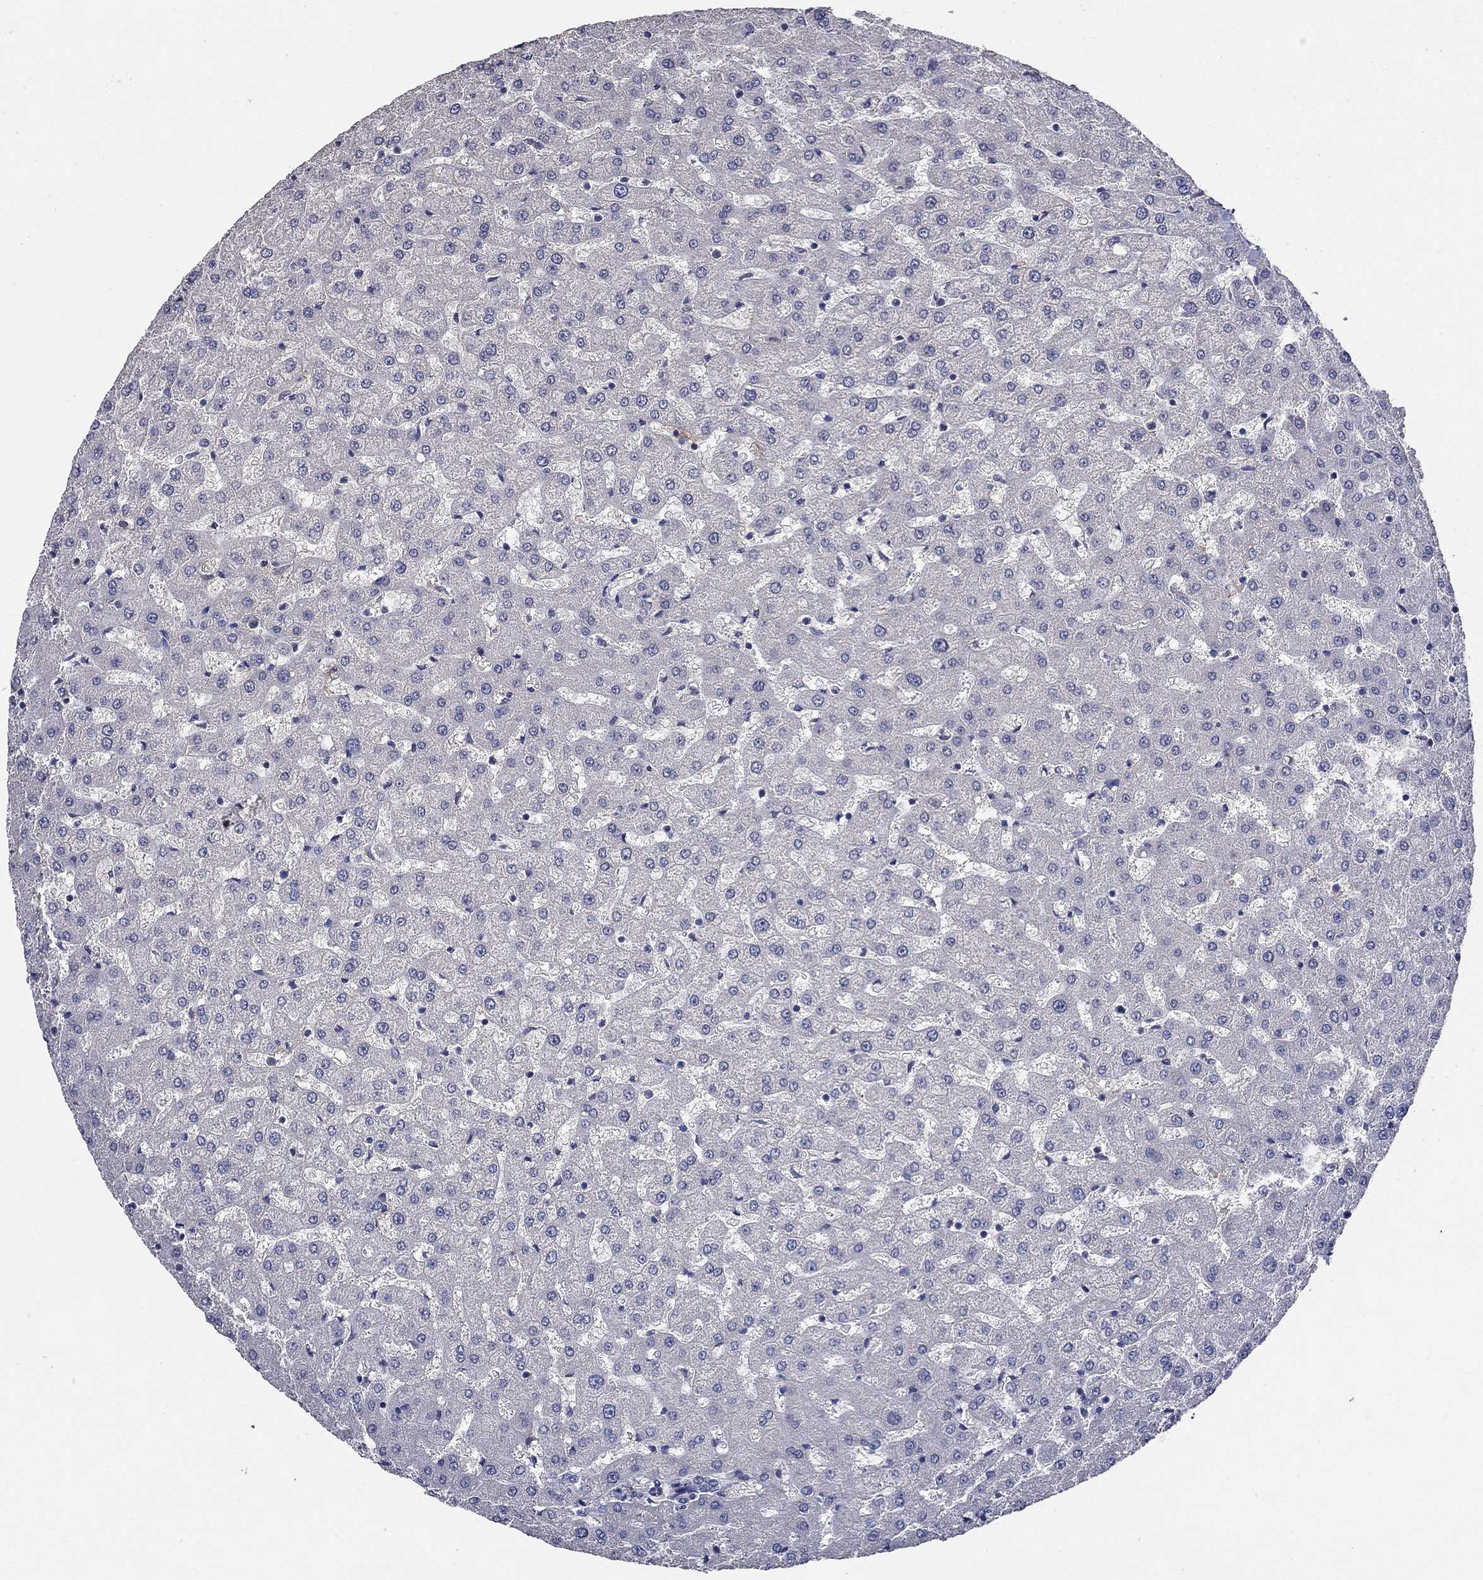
{"staining": {"intensity": "negative", "quantity": "none", "location": "none"}, "tissue": "liver", "cell_type": "Cholangiocytes", "image_type": "normal", "snomed": [{"axis": "morphology", "description": "Normal tissue, NOS"}, {"axis": "topography", "description": "Liver"}], "caption": "There is no significant expression in cholangiocytes of liver. Nuclei are stained in blue.", "gene": "CD274", "patient": {"sex": "female", "age": 50}}